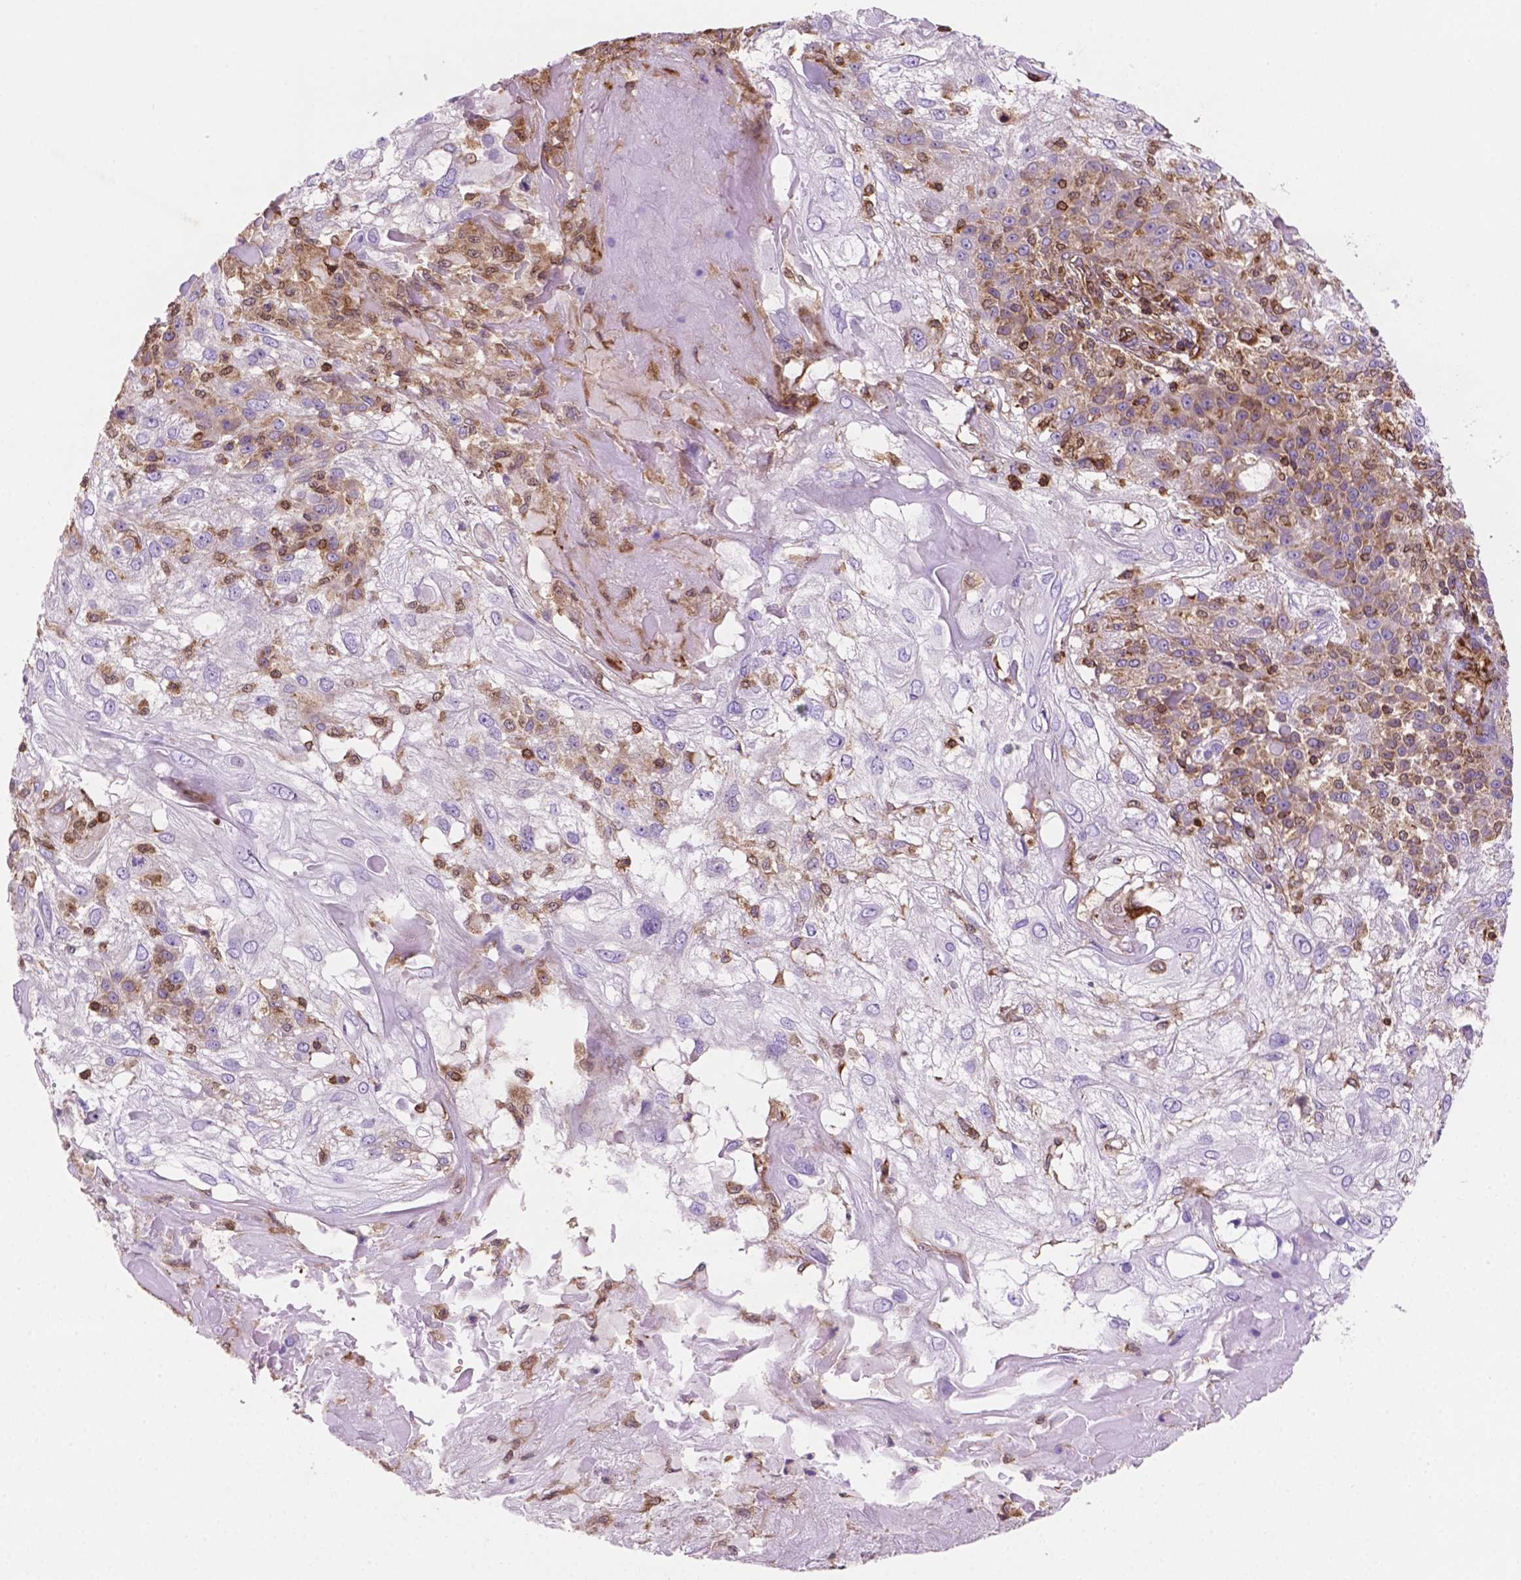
{"staining": {"intensity": "moderate", "quantity": "25%-75%", "location": "cytoplasmic/membranous,nuclear"}, "tissue": "skin cancer", "cell_type": "Tumor cells", "image_type": "cancer", "snomed": [{"axis": "morphology", "description": "Normal tissue, NOS"}, {"axis": "morphology", "description": "Squamous cell carcinoma, NOS"}, {"axis": "topography", "description": "Skin"}], "caption": "The image displays a brown stain indicating the presence of a protein in the cytoplasmic/membranous and nuclear of tumor cells in skin cancer (squamous cell carcinoma).", "gene": "DCN", "patient": {"sex": "female", "age": 83}}